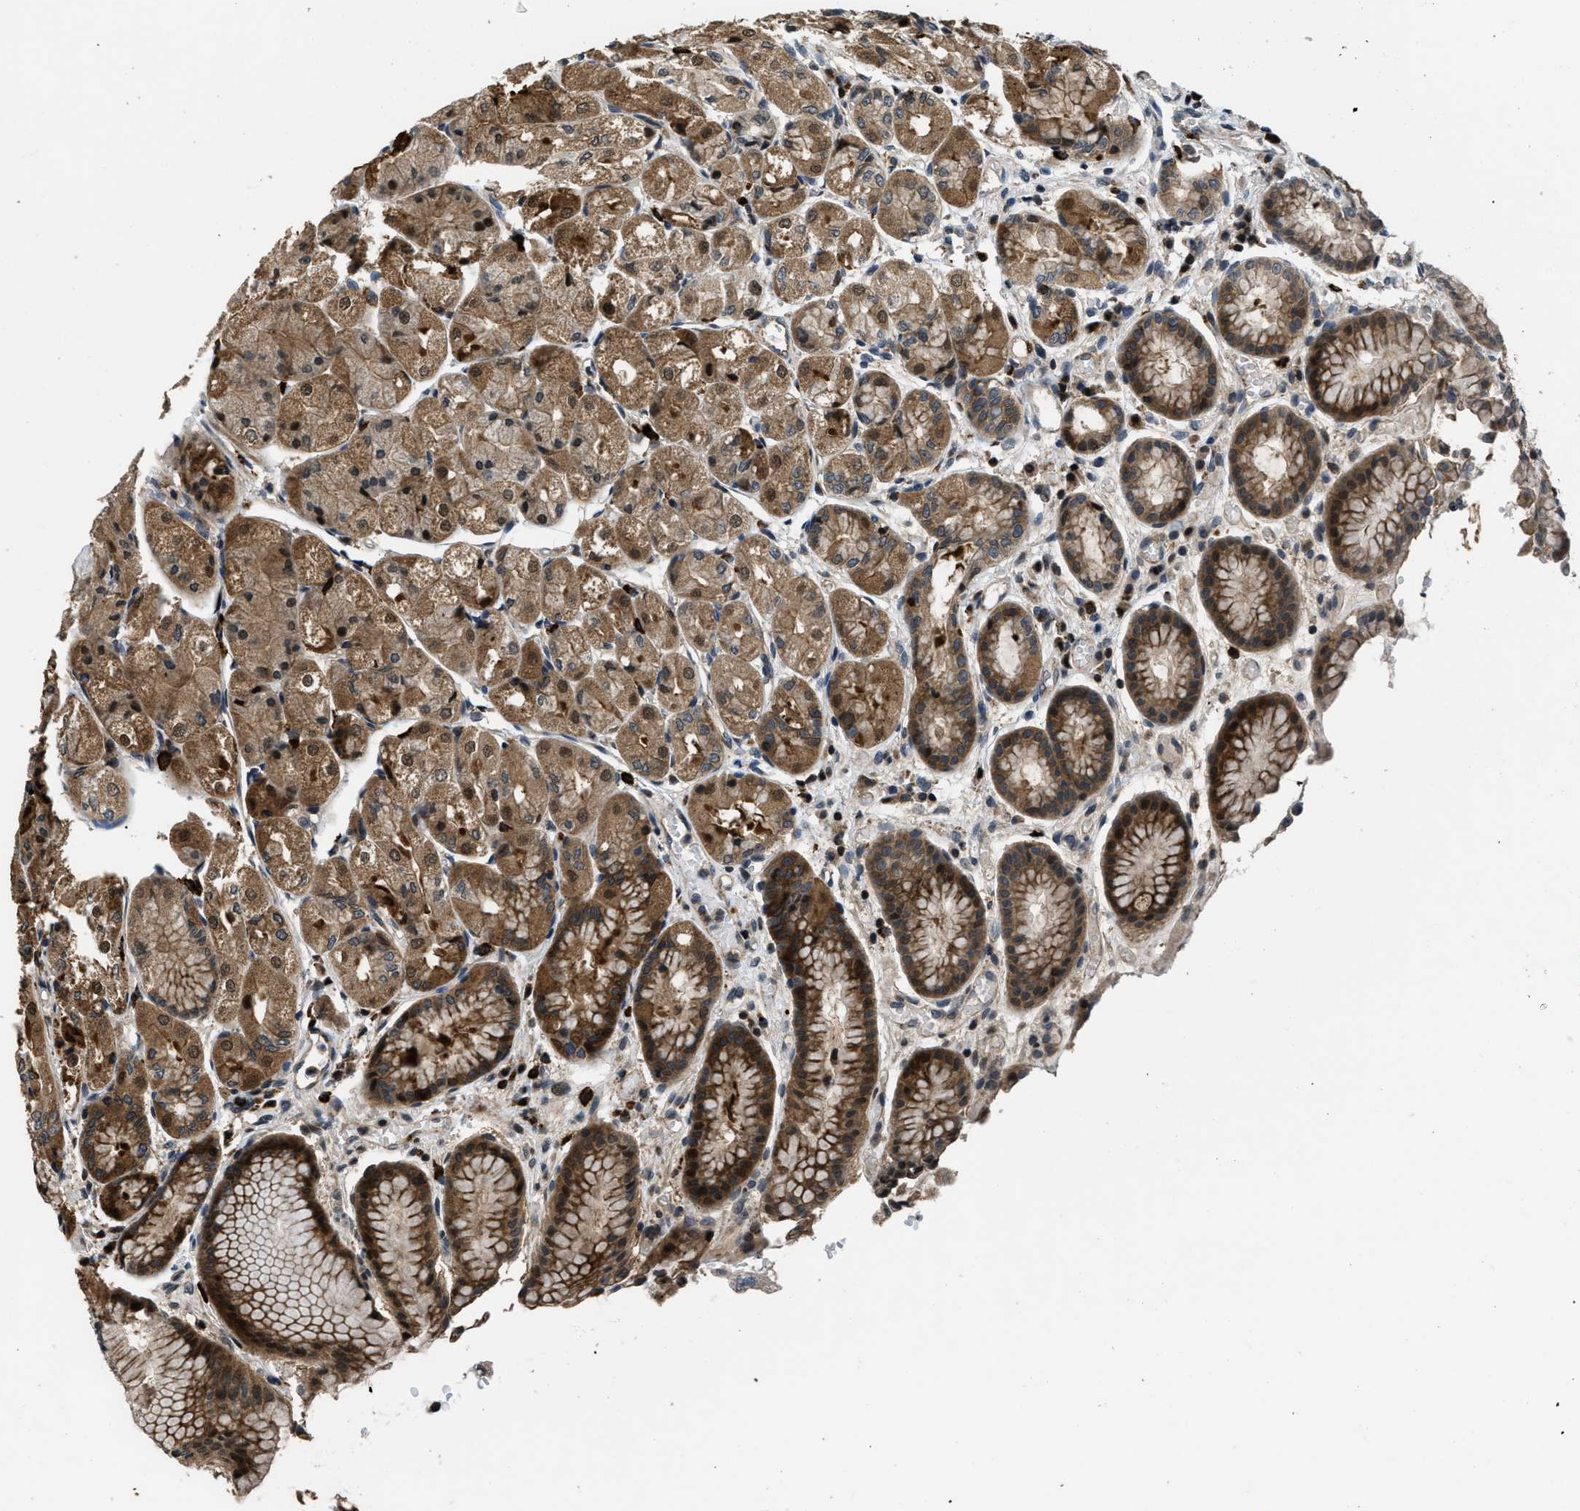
{"staining": {"intensity": "moderate", "quantity": ">75%", "location": "cytoplasmic/membranous,nuclear"}, "tissue": "stomach", "cell_type": "Glandular cells", "image_type": "normal", "snomed": [{"axis": "morphology", "description": "Normal tissue, NOS"}, {"axis": "topography", "description": "Stomach, upper"}], "caption": "Moderate cytoplasmic/membranous,nuclear staining is identified in approximately >75% of glandular cells in benign stomach. The staining is performed using DAB (3,3'-diaminobenzidine) brown chromogen to label protein expression. The nuclei are counter-stained blue using hematoxylin.", "gene": "CTBS", "patient": {"sex": "male", "age": 72}}